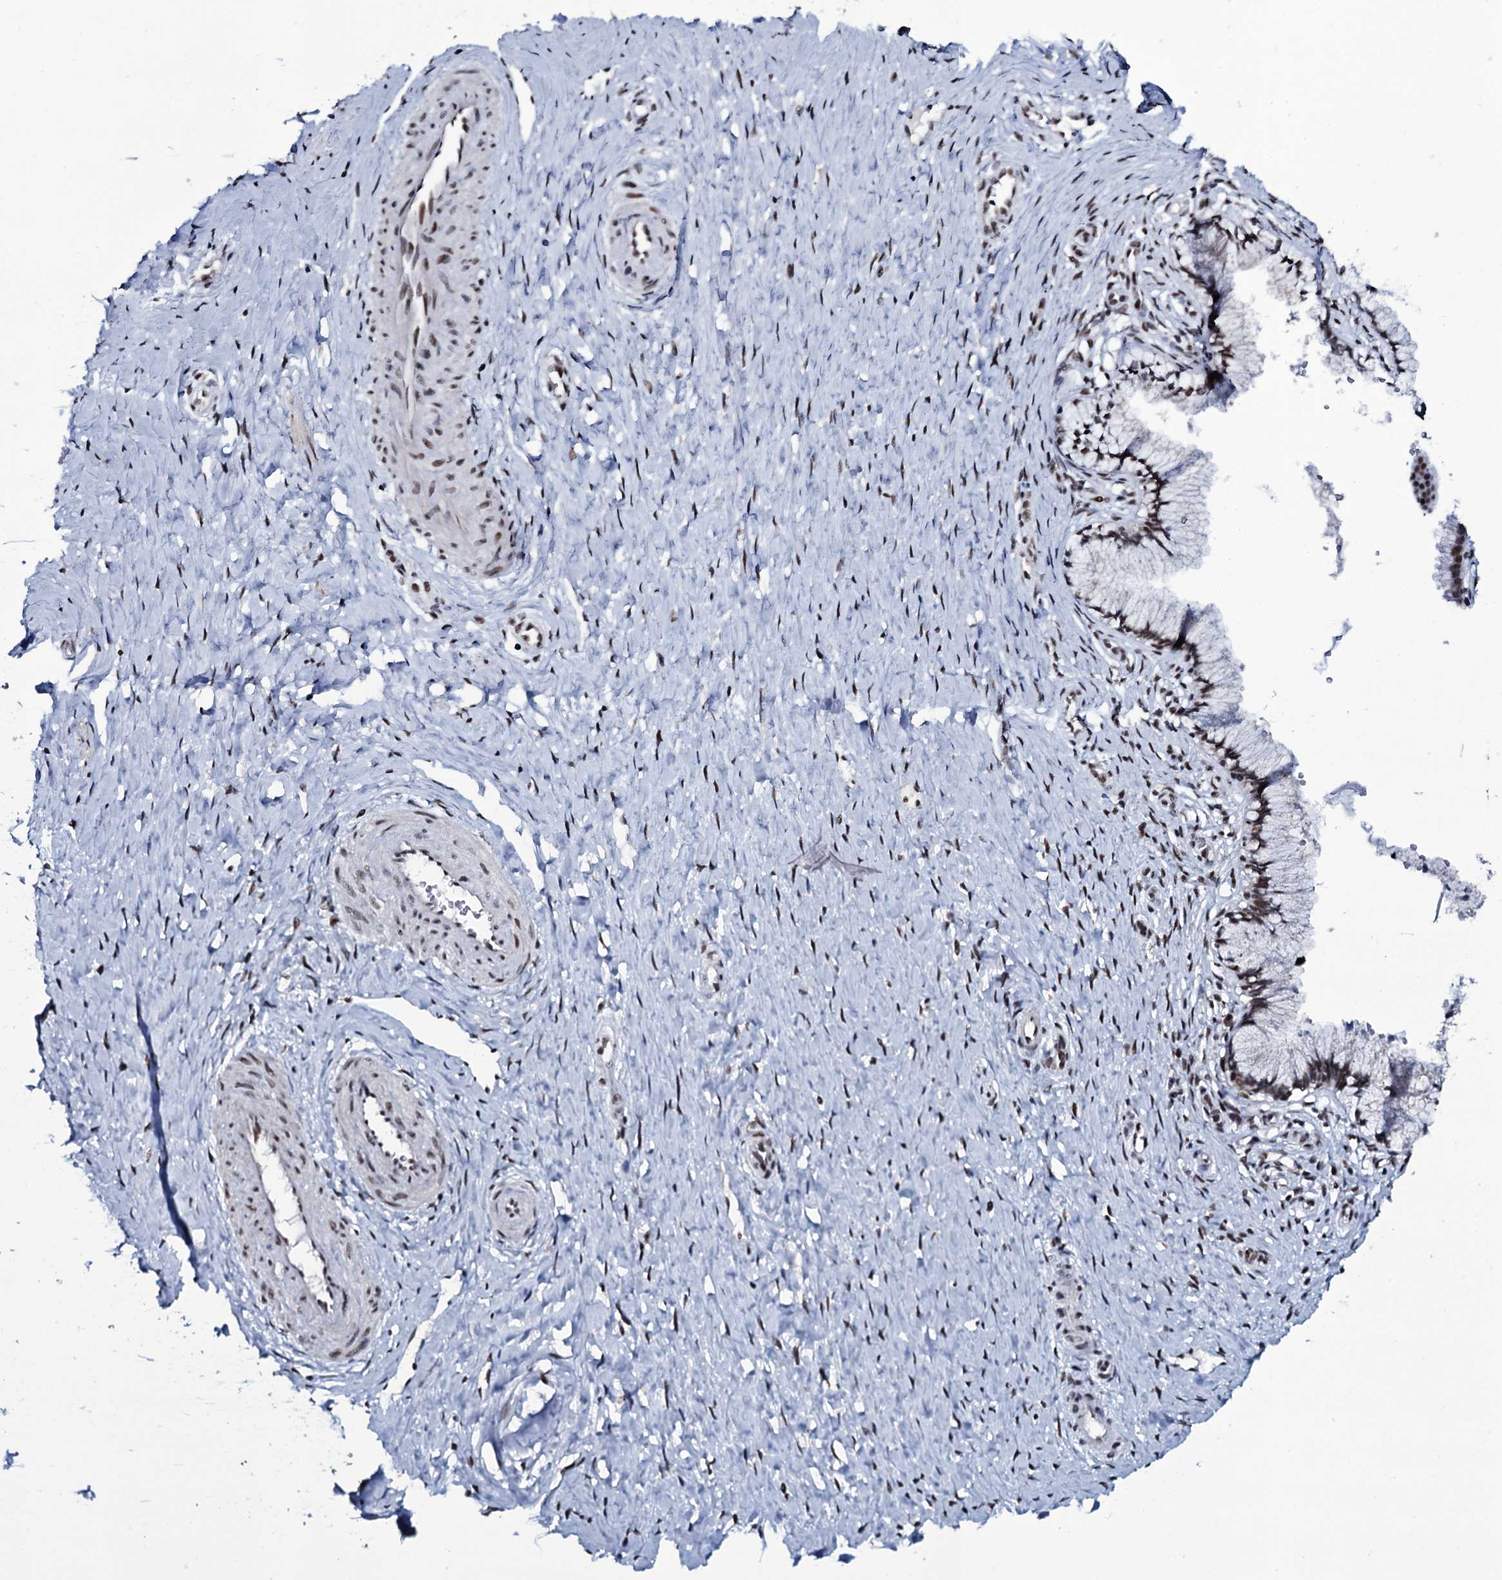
{"staining": {"intensity": "moderate", "quantity": ">75%", "location": "nuclear"}, "tissue": "cervix", "cell_type": "Glandular cells", "image_type": "normal", "snomed": [{"axis": "morphology", "description": "Normal tissue, NOS"}, {"axis": "topography", "description": "Cervix"}], "caption": "This is a micrograph of immunohistochemistry staining of unremarkable cervix, which shows moderate positivity in the nuclear of glandular cells.", "gene": "ZMIZ2", "patient": {"sex": "female", "age": 36}}